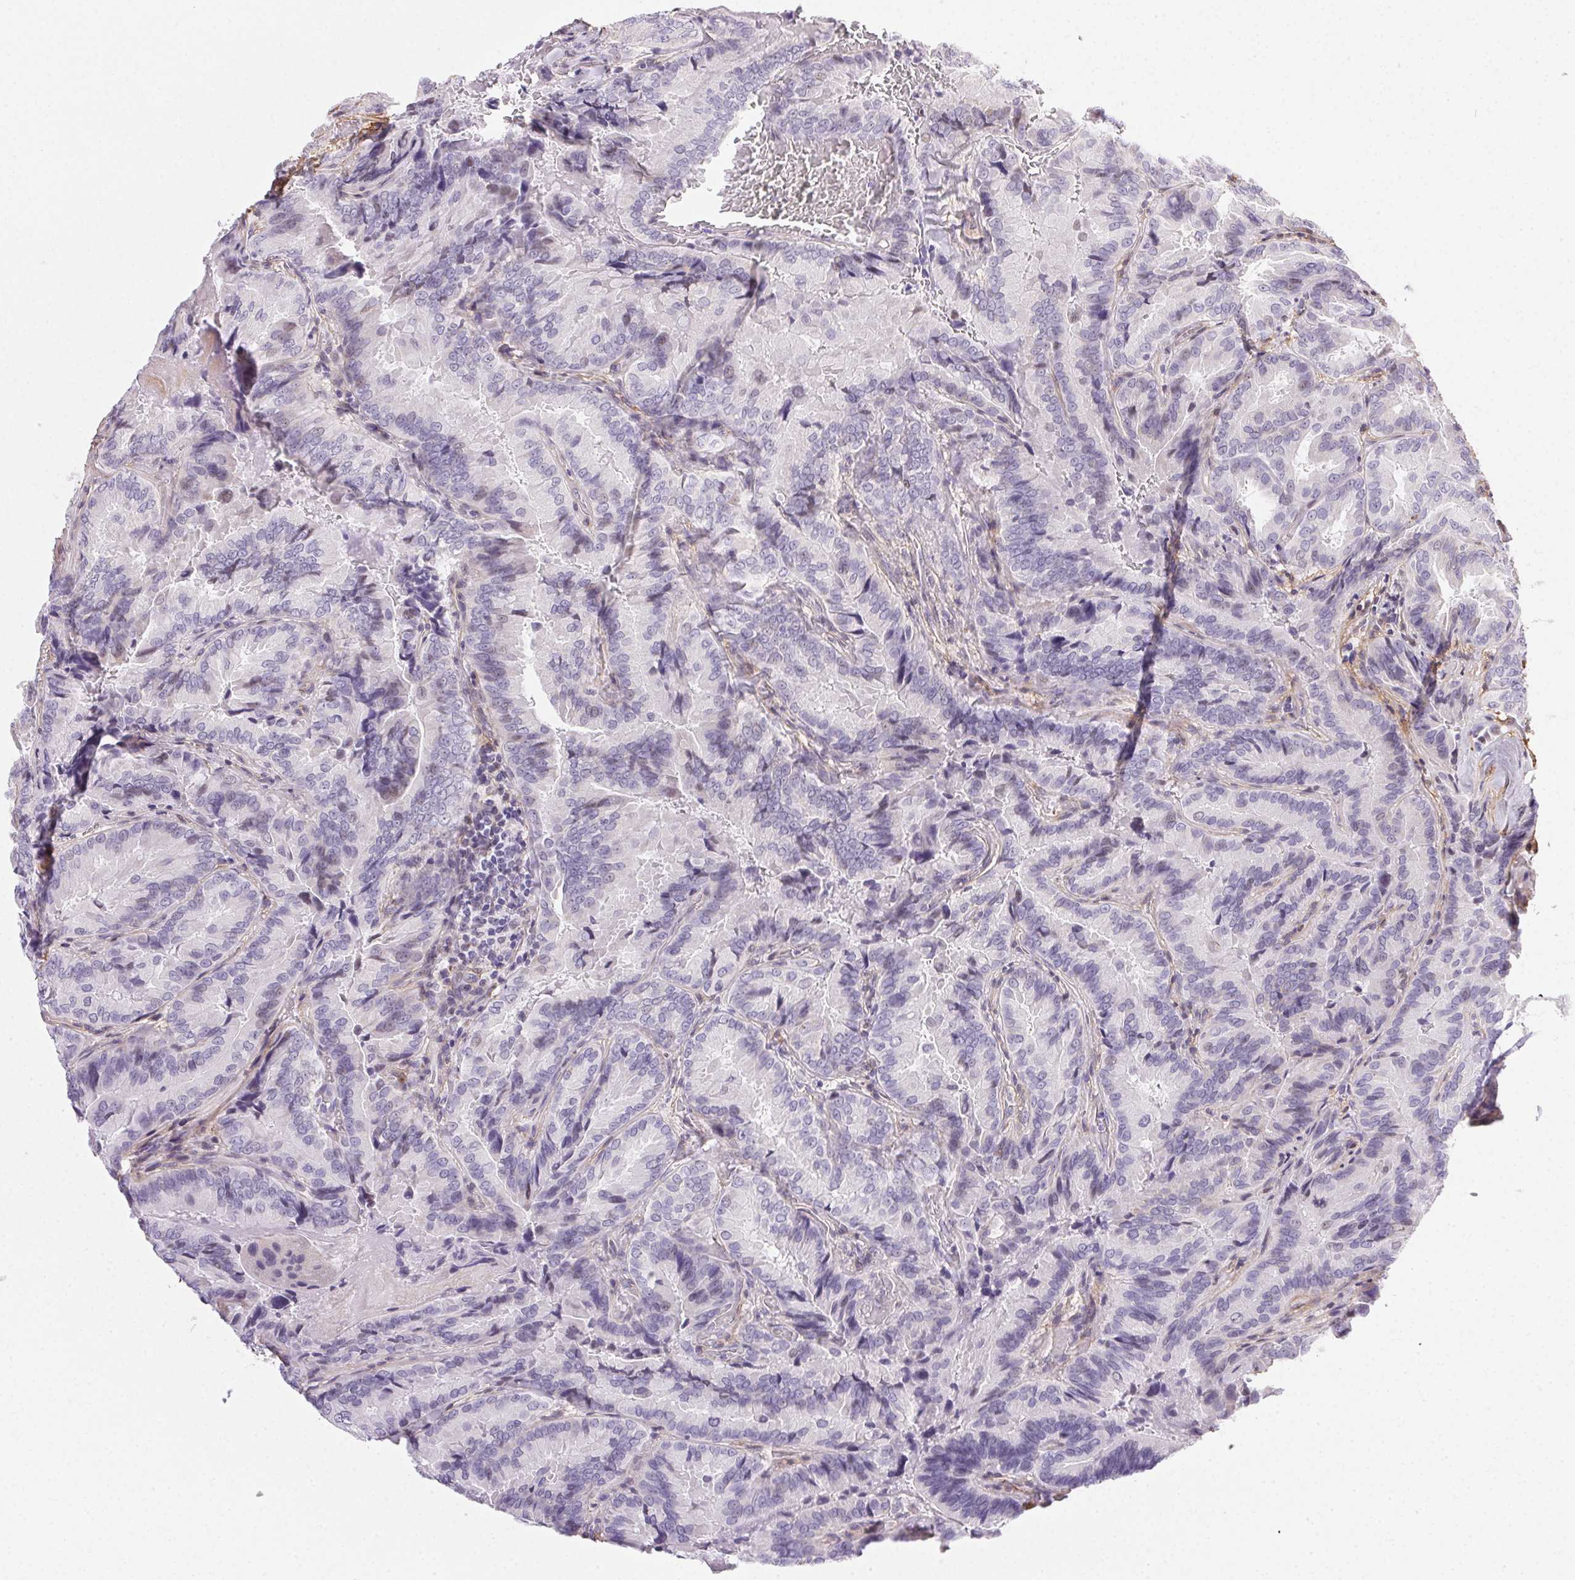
{"staining": {"intensity": "negative", "quantity": "none", "location": "none"}, "tissue": "thyroid cancer", "cell_type": "Tumor cells", "image_type": "cancer", "snomed": [{"axis": "morphology", "description": "Papillary adenocarcinoma, NOS"}, {"axis": "topography", "description": "Thyroid gland"}], "caption": "Immunohistochemistry photomicrograph of human thyroid cancer stained for a protein (brown), which exhibits no positivity in tumor cells. Nuclei are stained in blue.", "gene": "PDZD2", "patient": {"sex": "male", "age": 61}}